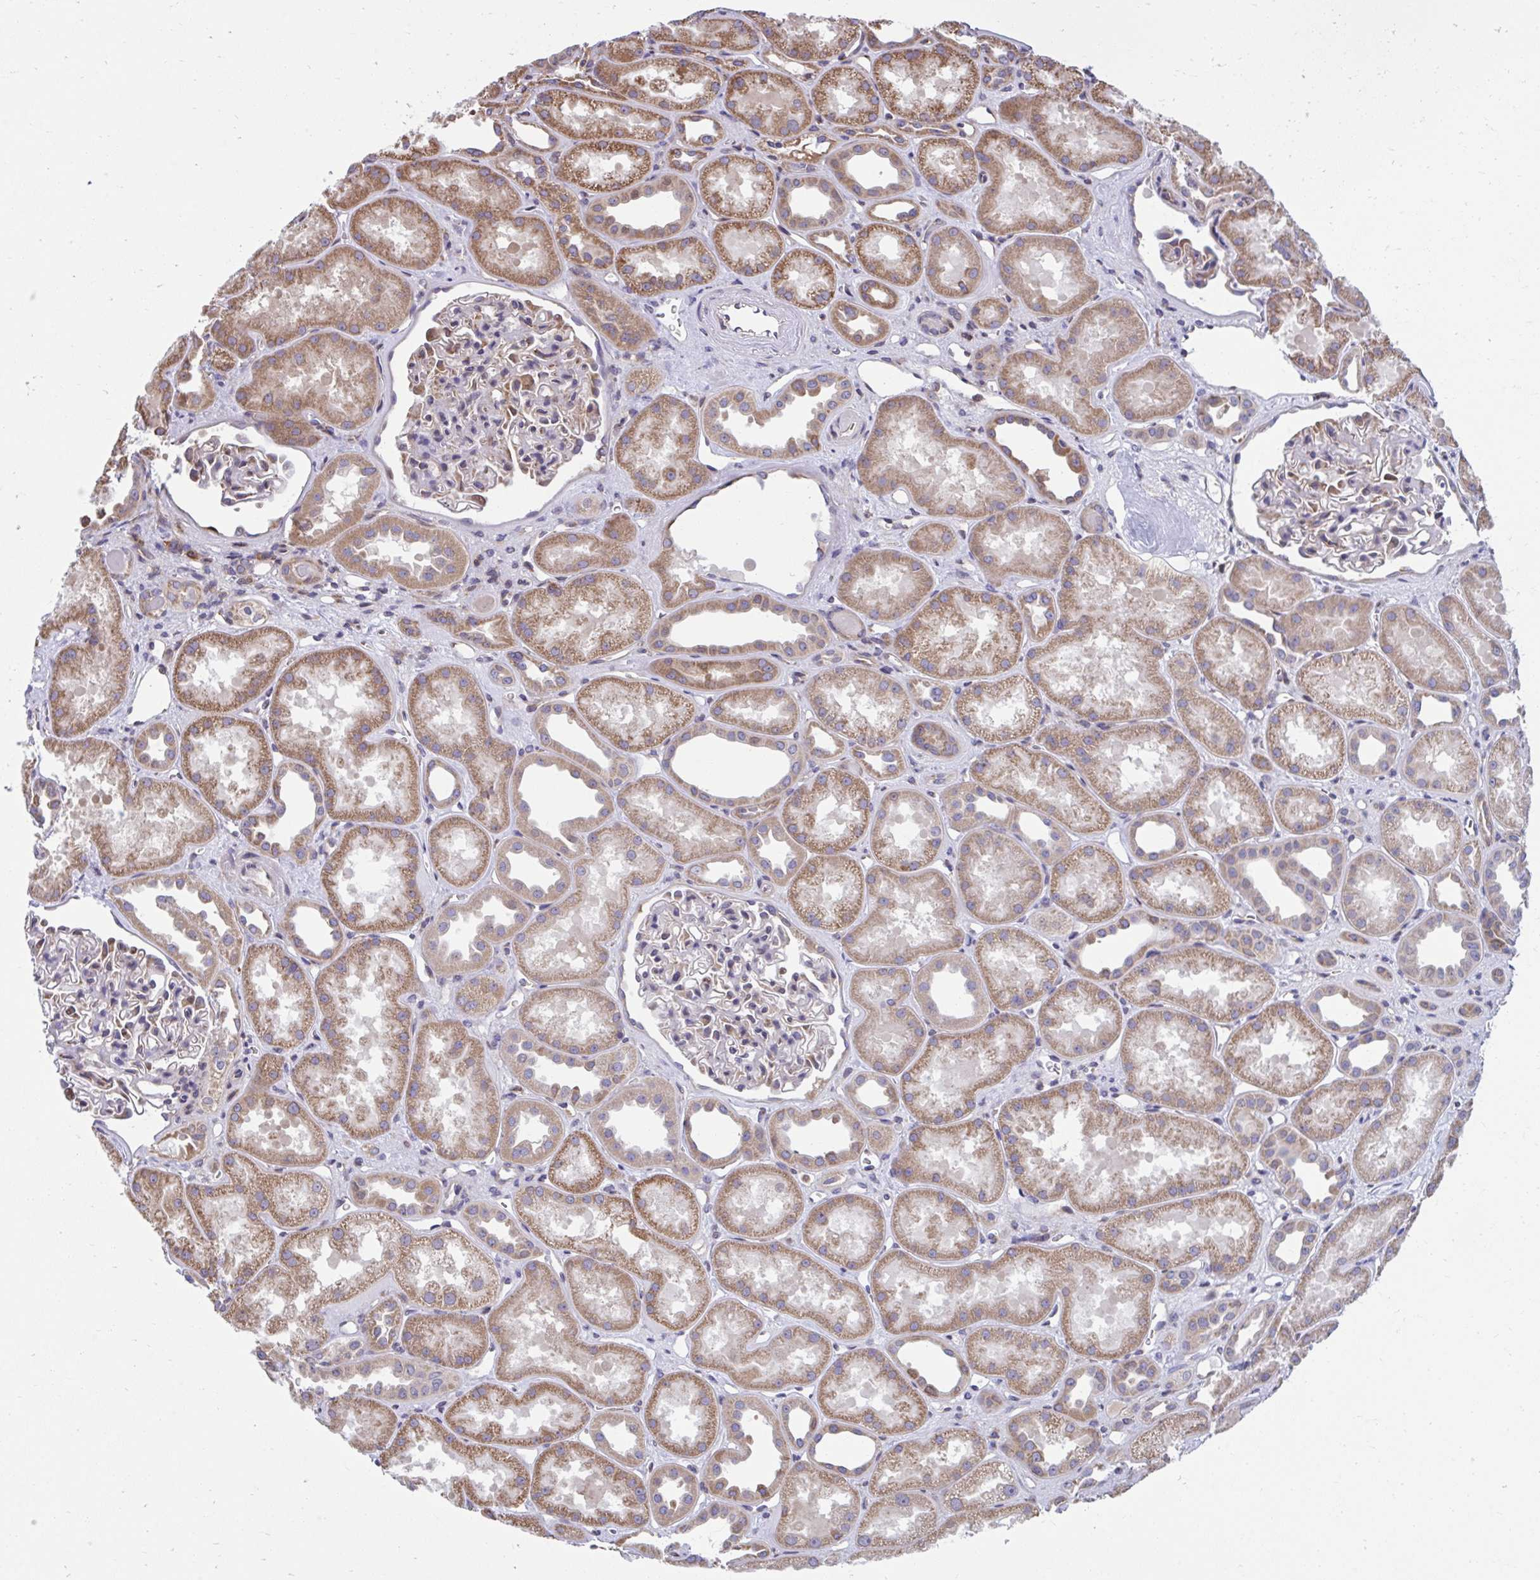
{"staining": {"intensity": "moderate", "quantity": "<25%", "location": "cytoplasmic/membranous"}, "tissue": "kidney", "cell_type": "Cells in glomeruli", "image_type": "normal", "snomed": [{"axis": "morphology", "description": "Normal tissue, NOS"}, {"axis": "topography", "description": "Kidney"}], "caption": "Immunohistochemistry (IHC) of benign kidney shows low levels of moderate cytoplasmic/membranous expression in about <25% of cells in glomeruli.", "gene": "ZNF778", "patient": {"sex": "male", "age": 61}}